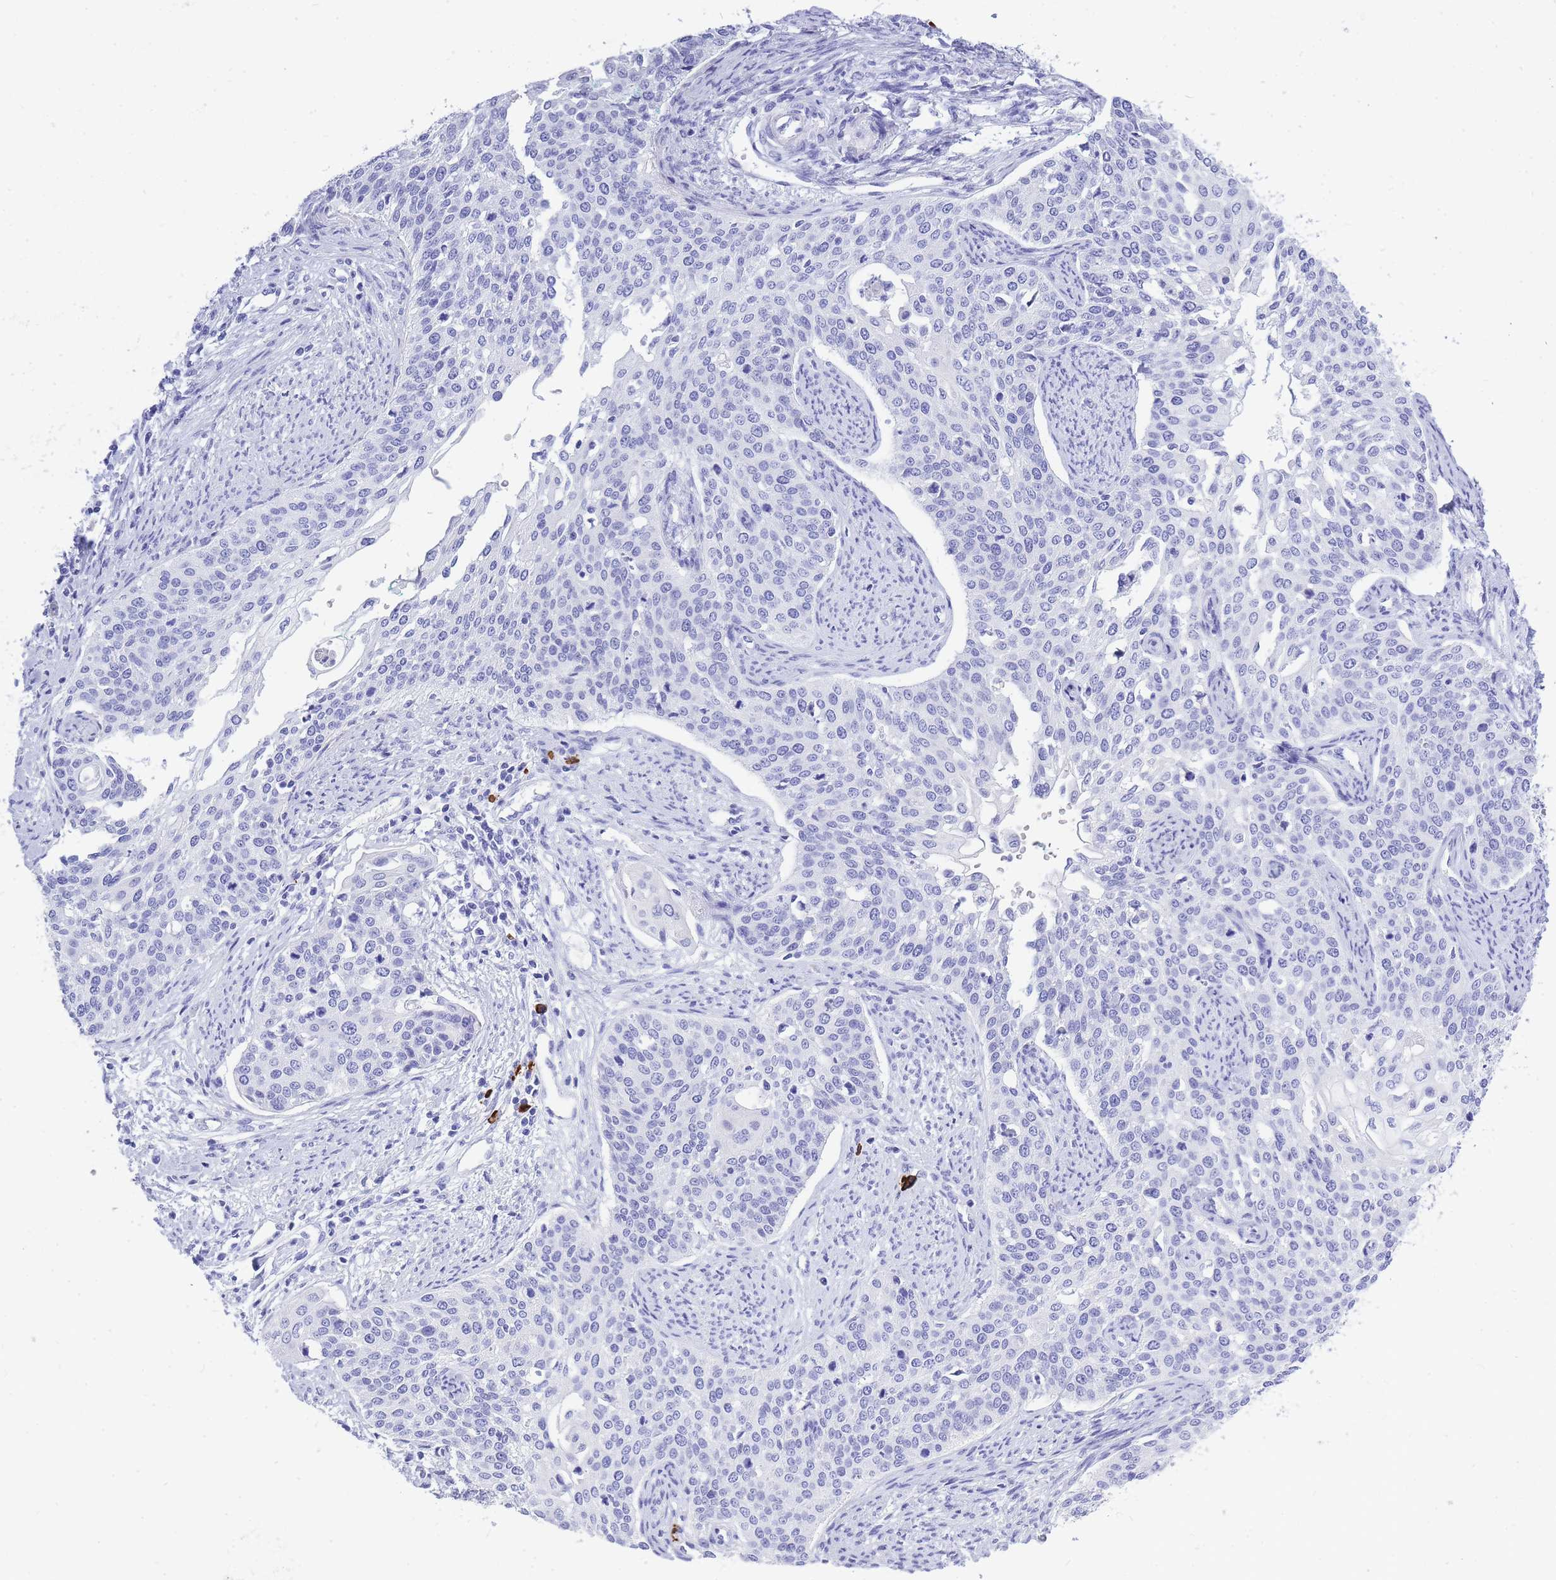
{"staining": {"intensity": "negative", "quantity": "none", "location": "none"}, "tissue": "cervical cancer", "cell_type": "Tumor cells", "image_type": "cancer", "snomed": [{"axis": "morphology", "description": "Squamous cell carcinoma, NOS"}, {"axis": "topography", "description": "Cervix"}], "caption": "DAB (3,3'-diaminobenzidine) immunohistochemical staining of cervical cancer (squamous cell carcinoma) displays no significant positivity in tumor cells.", "gene": "ZFP62", "patient": {"sex": "female", "age": 44}}